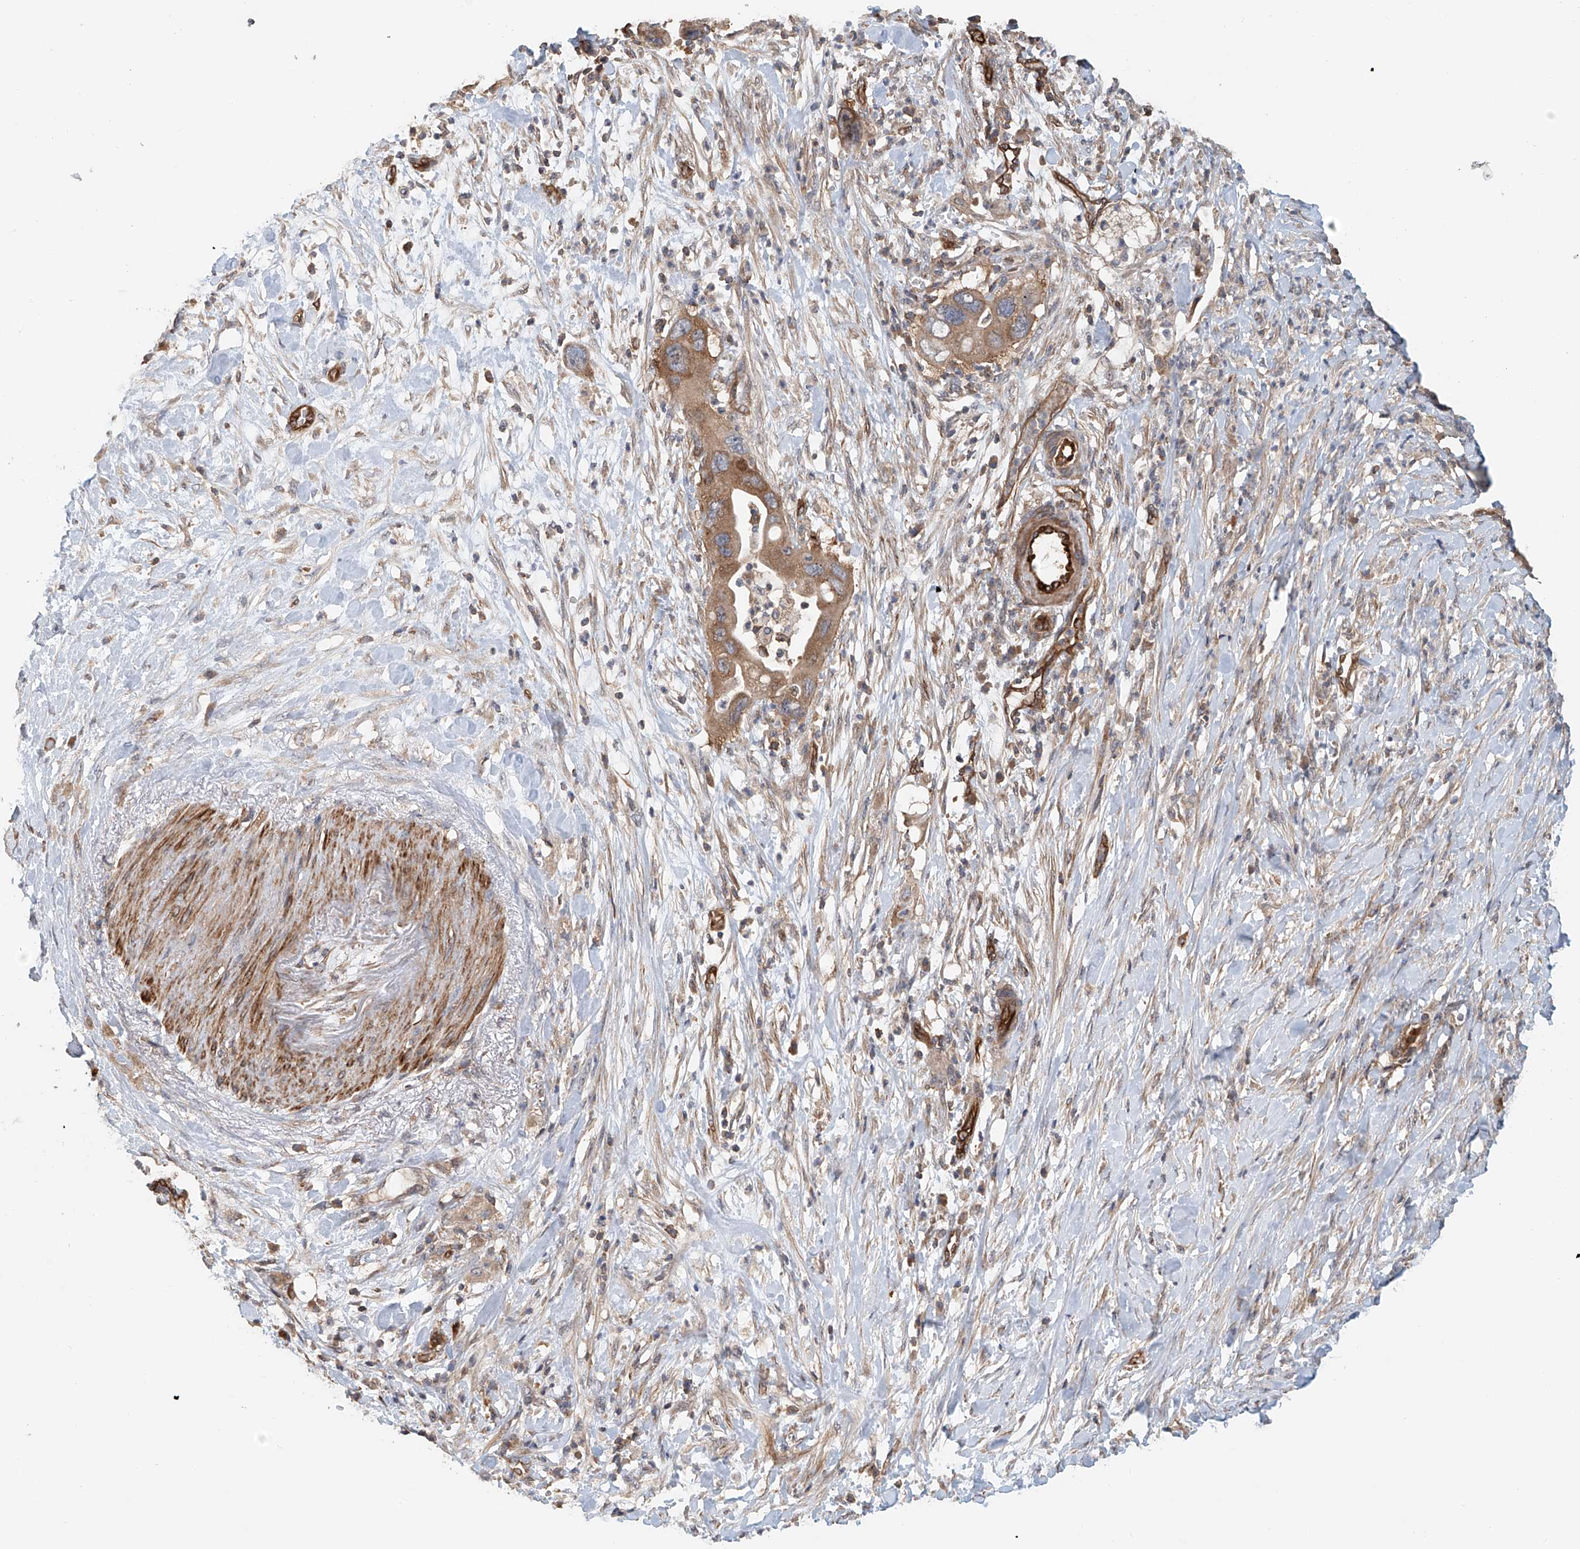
{"staining": {"intensity": "moderate", "quantity": ">75%", "location": "cytoplasmic/membranous"}, "tissue": "pancreatic cancer", "cell_type": "Tumor cells", "image_type": "cancer", "snomed": [{"axis": "morphology", "description": "Adenocarcinoma, NOS"}, {"axis": "topography", "description": "Pancreas"}], "caption": "DAB immunohistochemical staining of human pancreatic cancer reveals moderate cytoplasmic/membranous protein staining in about >75% of tumor cells. The staining was performed using DAB (3,3'-diaminobenzidine) to visualize the protein expression in brown, while the nuclei were stained in blue with hematoxylin (Magnification: 20x).", "gene": "FRYL", "patient": {"sex": "female", "age": 71}}